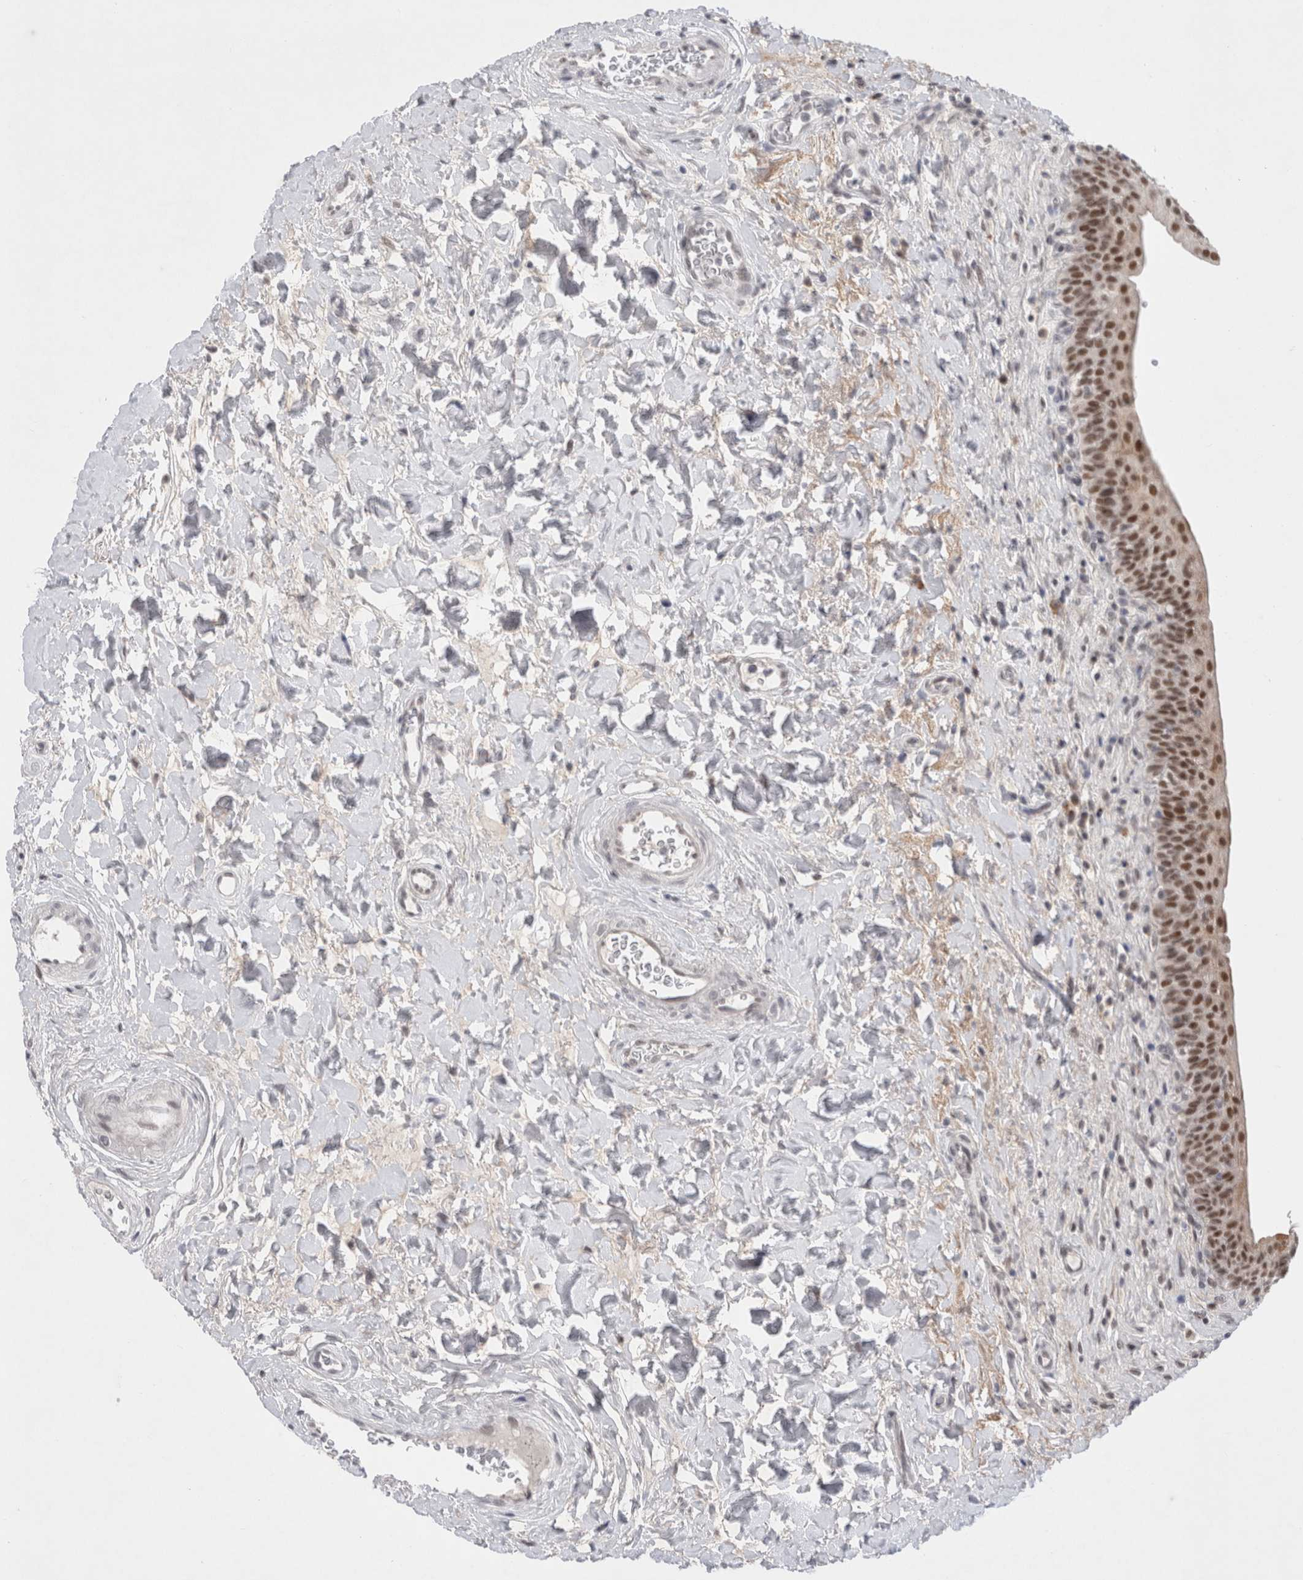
{"staining": {"intensity": "moderate", "quantity": ">75%", "location": "nuclear"}, "tissue": "urinary bladder", "cell_type": "Urothelial cells", "image_type": "normal", "snomed": [{"axis": "morphology", "description": "Normal tissue, NOS"}, {"axis": "topography", "description": "Urinary bladder"}], "caption": "Protein staining of unremarkable urinary bladder demonstrates moderate nuclear positivity in about >75% of urothelial cells.", "gene": "RECQL4", "patient": {"sex": "male", "age": 83}}